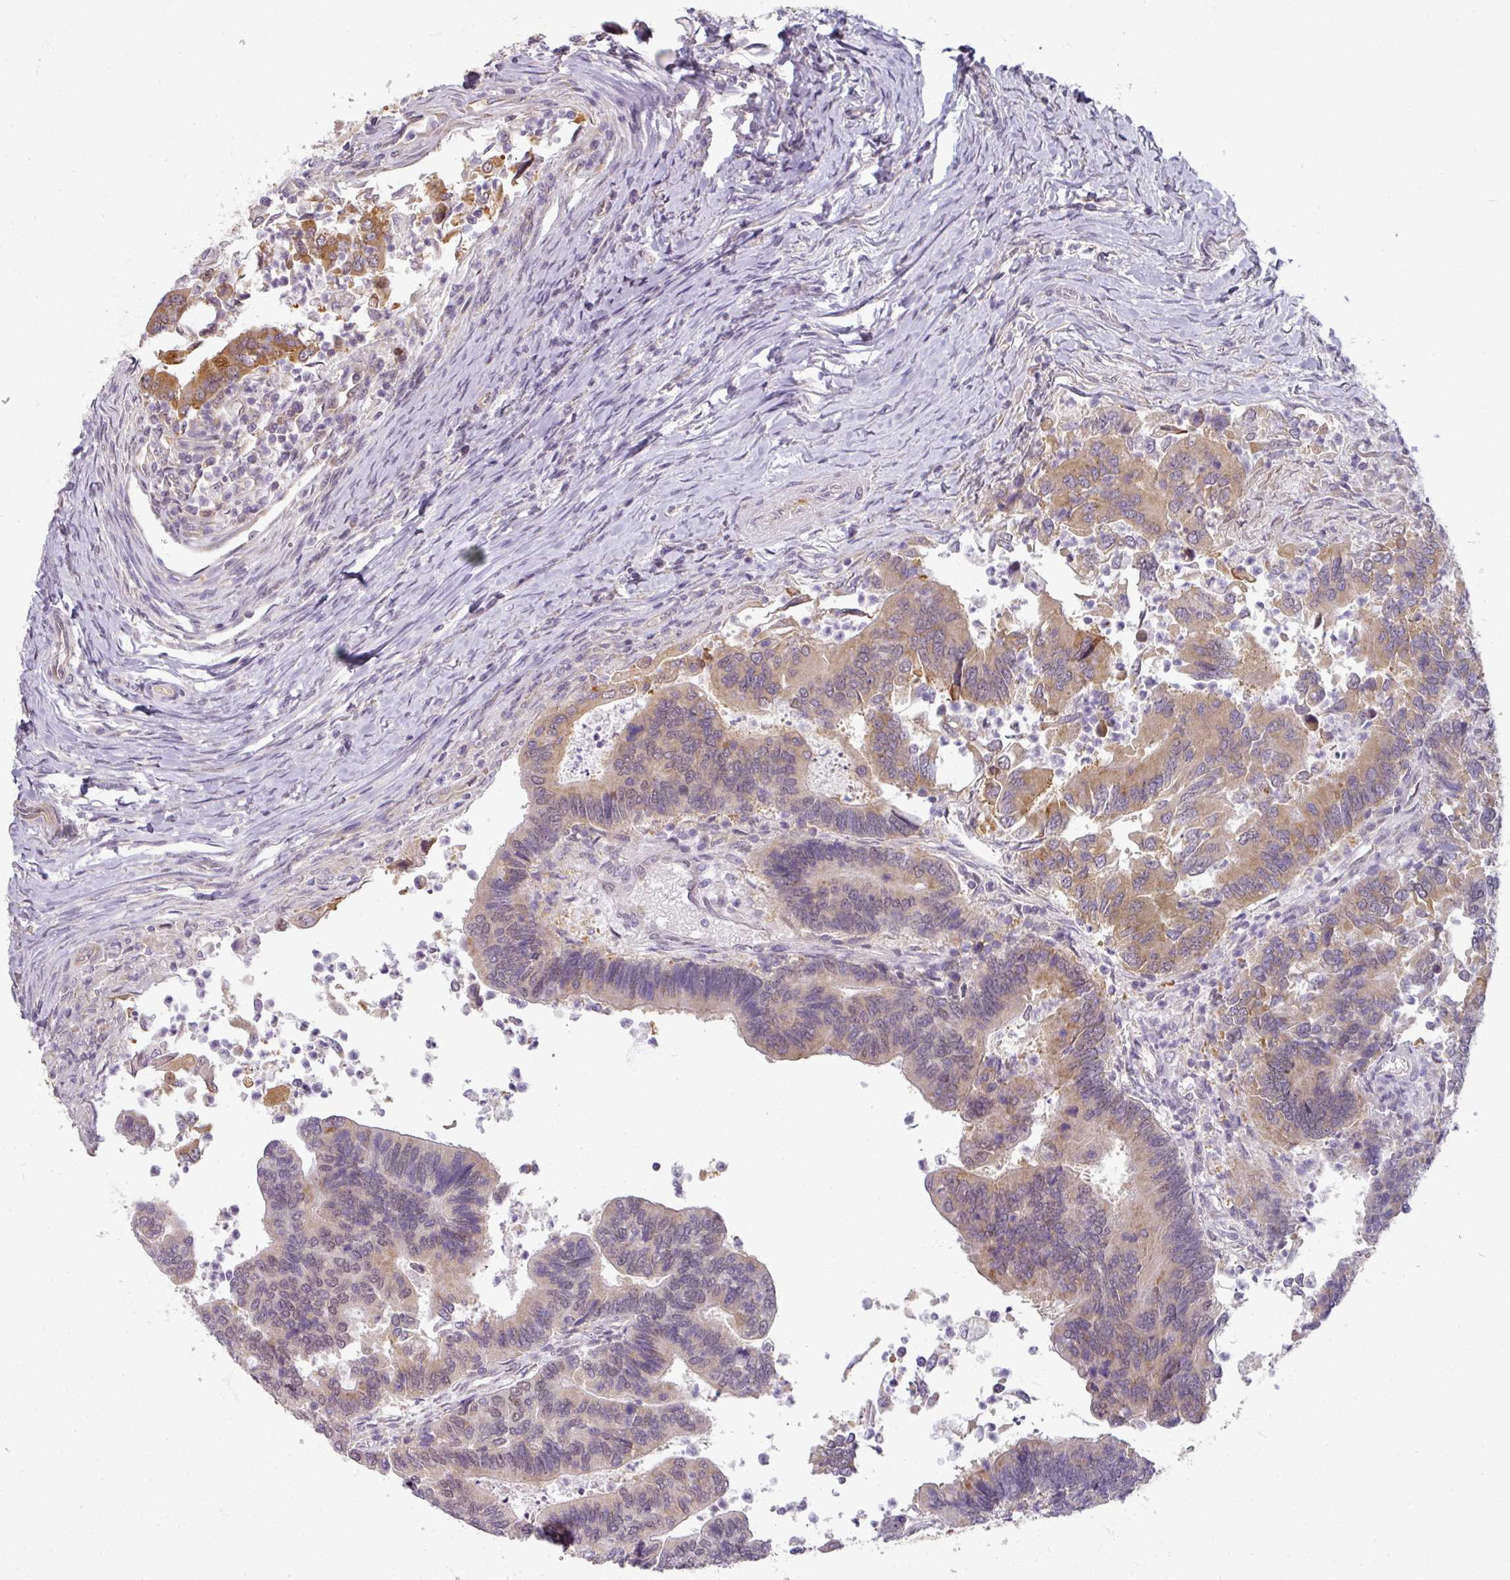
{"staining": {"intensity": "moderate", "quantity": "25%-75%", "location": "cytoplasmic/membranous"}, "tissue": "colorectal cancer", "cell_type": "Tumor cells", "image_type": "cancer", "snomed": [{"axis": "morphology", "description": "Adenocarcinoma, NOS"}, {"axis": "topography", "description": "Colon"}], "caption": "High-power microscopy captured an immunohistochemistry image of colorectal cancer, revealing moderate cytoplasmic/membranous expression in about 25%-75% of tumor cells.", "gene": "AGPAT4", "patient": {"sex": "female", "age": 67}}